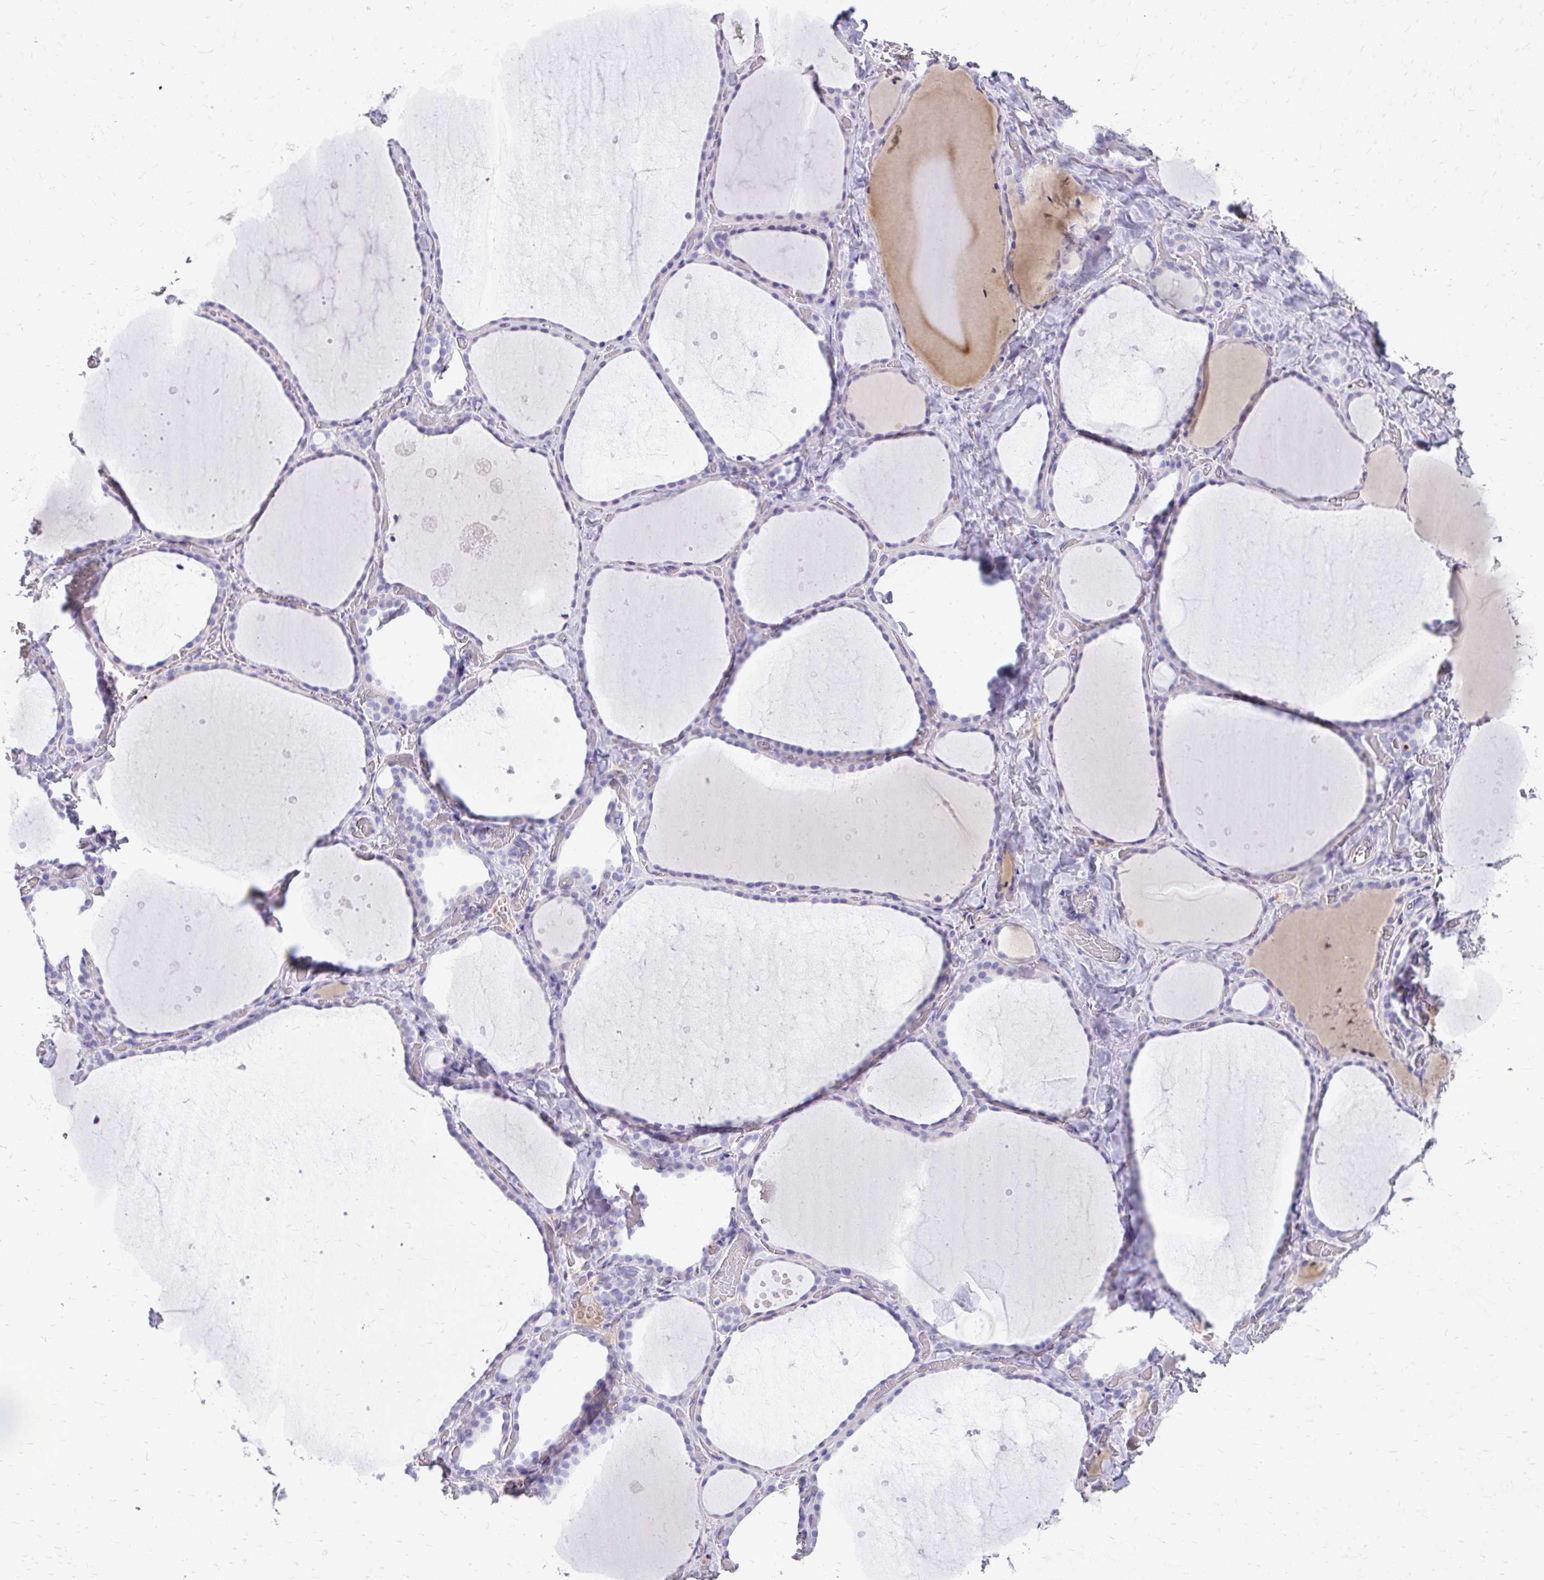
{"staining": {"intensity": "negative", "quantity": "none", "location": "none"}, "tissue": "thyroid gland", "cell_type": "Glandular cells", "image_type": "normal", "snomed": [{"axis": "morphology", "description": "Normal tissue, NOS"}, {"axis": "topography", "description": "Thyroid gland"}], "caption": "Immunohistochemistry (IHC) image of benign thyroid gland stained for a protein (brown), which reveals no positivity in glandular cells. Nuclei are stained in blue.", "gene": "CFH", "patient": {"sex": "female", "age": 36}}